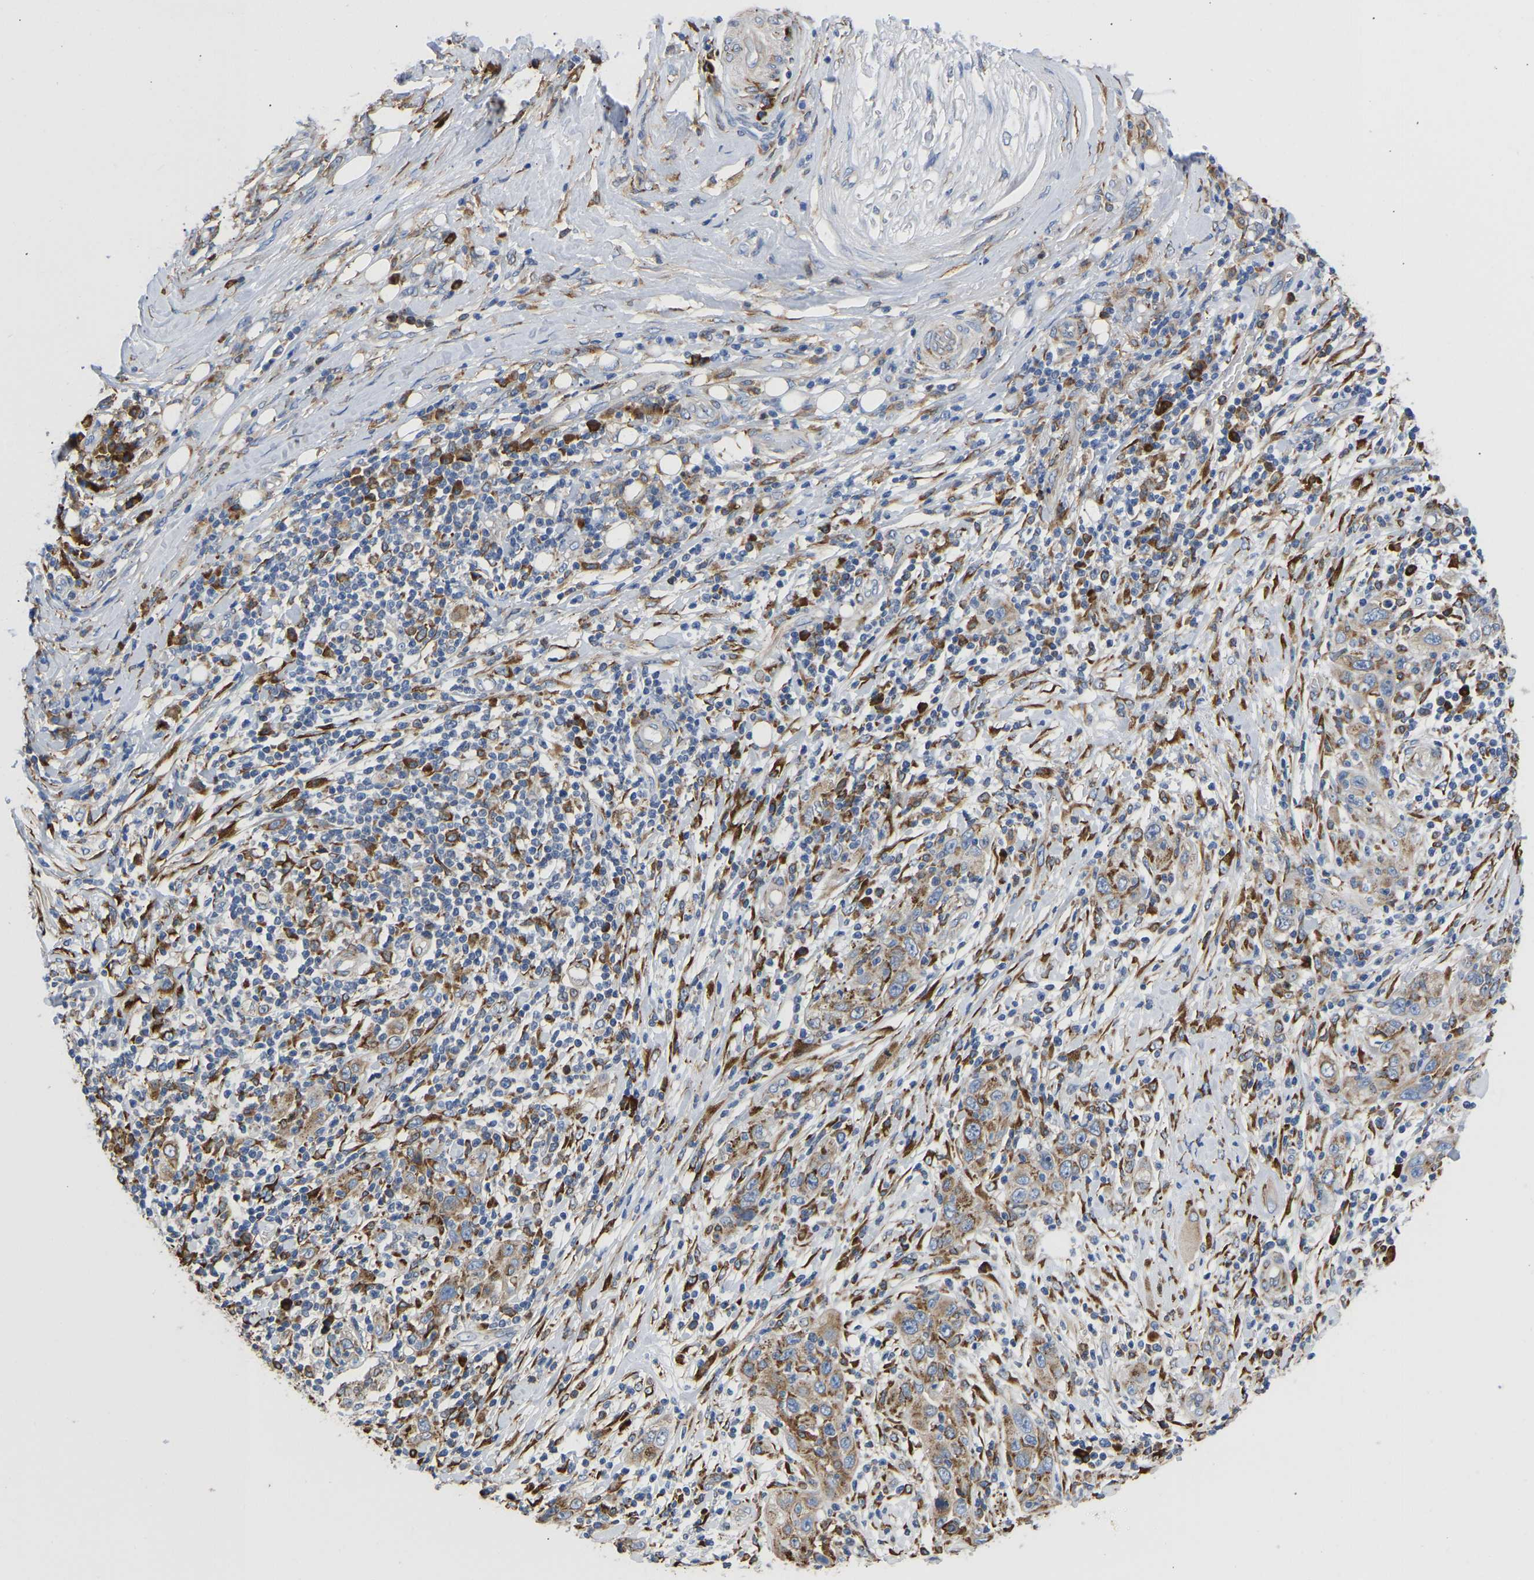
{"staining": {"intensity": "moderate", "quantity": ">75%", "location": "cytoplasmic/membranous"}, "tissue": "skin cancer", "cell_type": "Tumor cells", "image_type": "cancer", "snomed": [{"axis": "morphology", "description": "Squamous cell carcinoma, NOS"}, {"axis": "topography", "description": "Skin"}], "caption": "Brown immunohistochemical staining in human skin squamous cell carcinoma displays moderate cytoplasmic/membranous staining in approximately >75% of tumor cells.", "gene": "P4HB", "patient": {"sex": "female", "age": 88}}